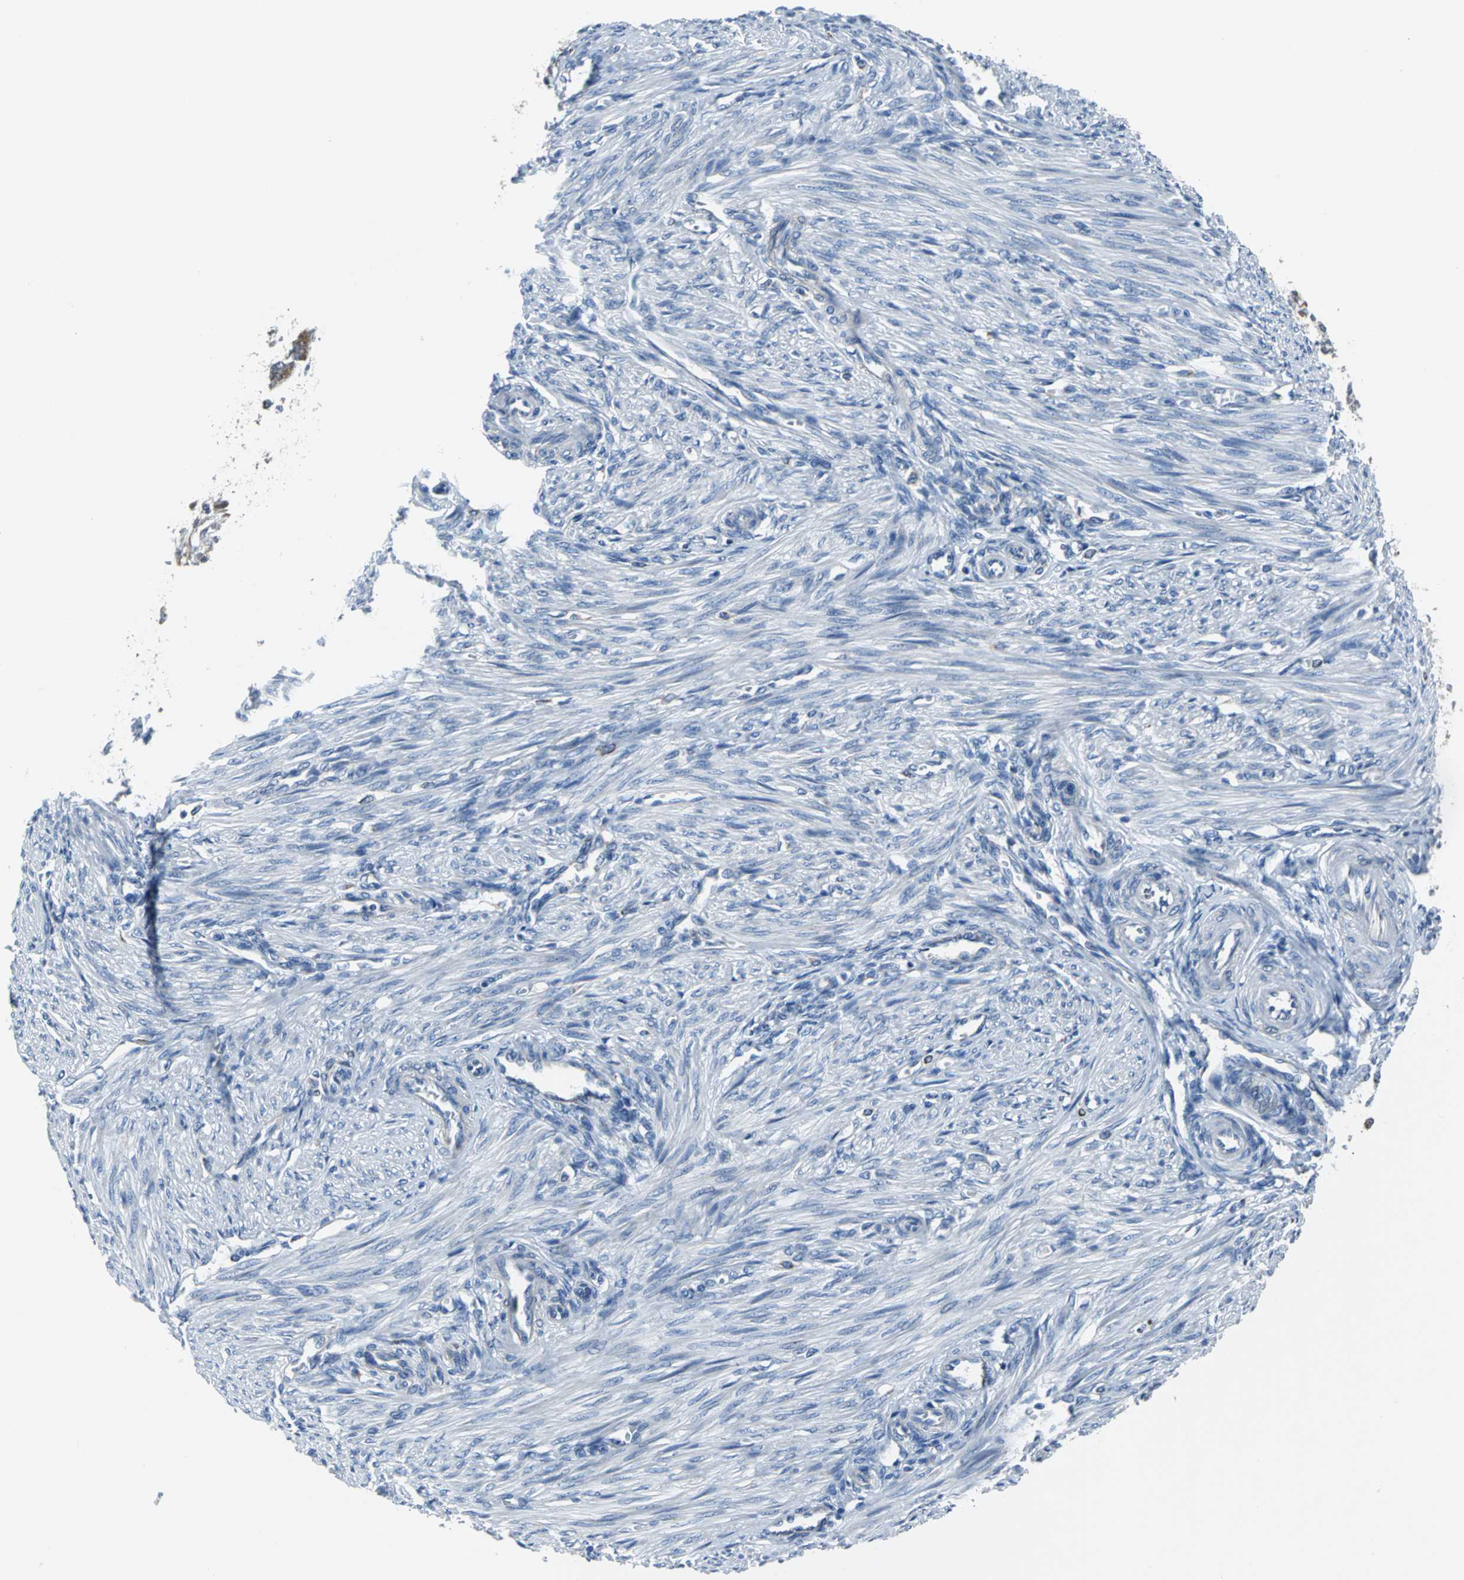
{"staining": {"intensity": "negative", "quantity": "none", "location": "none"}, "tissue": "endometrium", "cell_type": "Cells in endometrial stroma", "image_type": "normal", "snomed": [{"axis": "morphology", "description": "Normal tissue, NOS"}, {"axis": "topography", "description": "Endometrium"}], "caption": "Immunohistochemistry of unremarkable endometrium shows no expression in cells in endometrial stroma. (Brightfield microscopy of DAB (3,3'-diaminobenzidine) IHC at high magnification).", "gene": "EIF5A", "patient": {"sex": "female", "age": 27}}